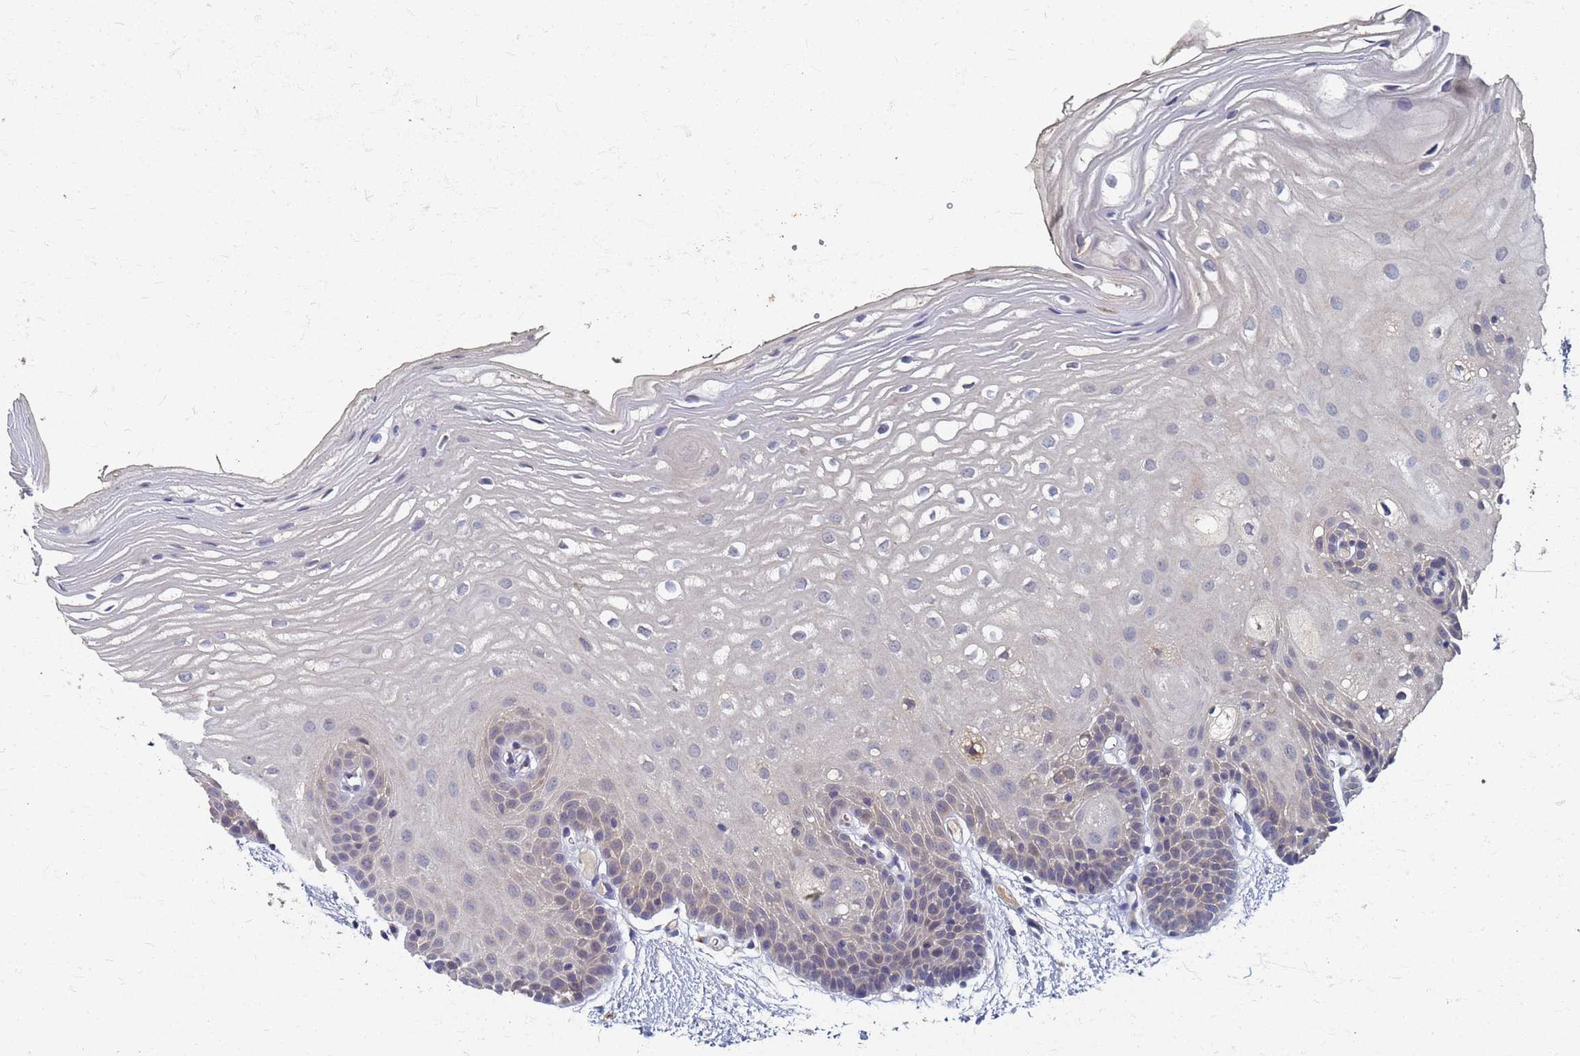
{"staining": {"intensity": "weak", "quantity": "<25%", "location": "cytoplasmic/membranous"}, "tissue": "oral mucosa", "cell_type": "Squamous epithelial cells", "image_type": "normal", "snomed": [{"axis": "morphology", "description": "Normal tissue, NOS"}, {"axis": "topography", "description": "Oral tissue"}, {"axis": "topography", "description": "Tounge, NOS"}], "caption": "Photomicrograph shows no protein staining in squamous epithelial cells of unremarkable oral mucosa.", "gene": "KRCC1", "patient": {"sex": "female", "age": 73}}